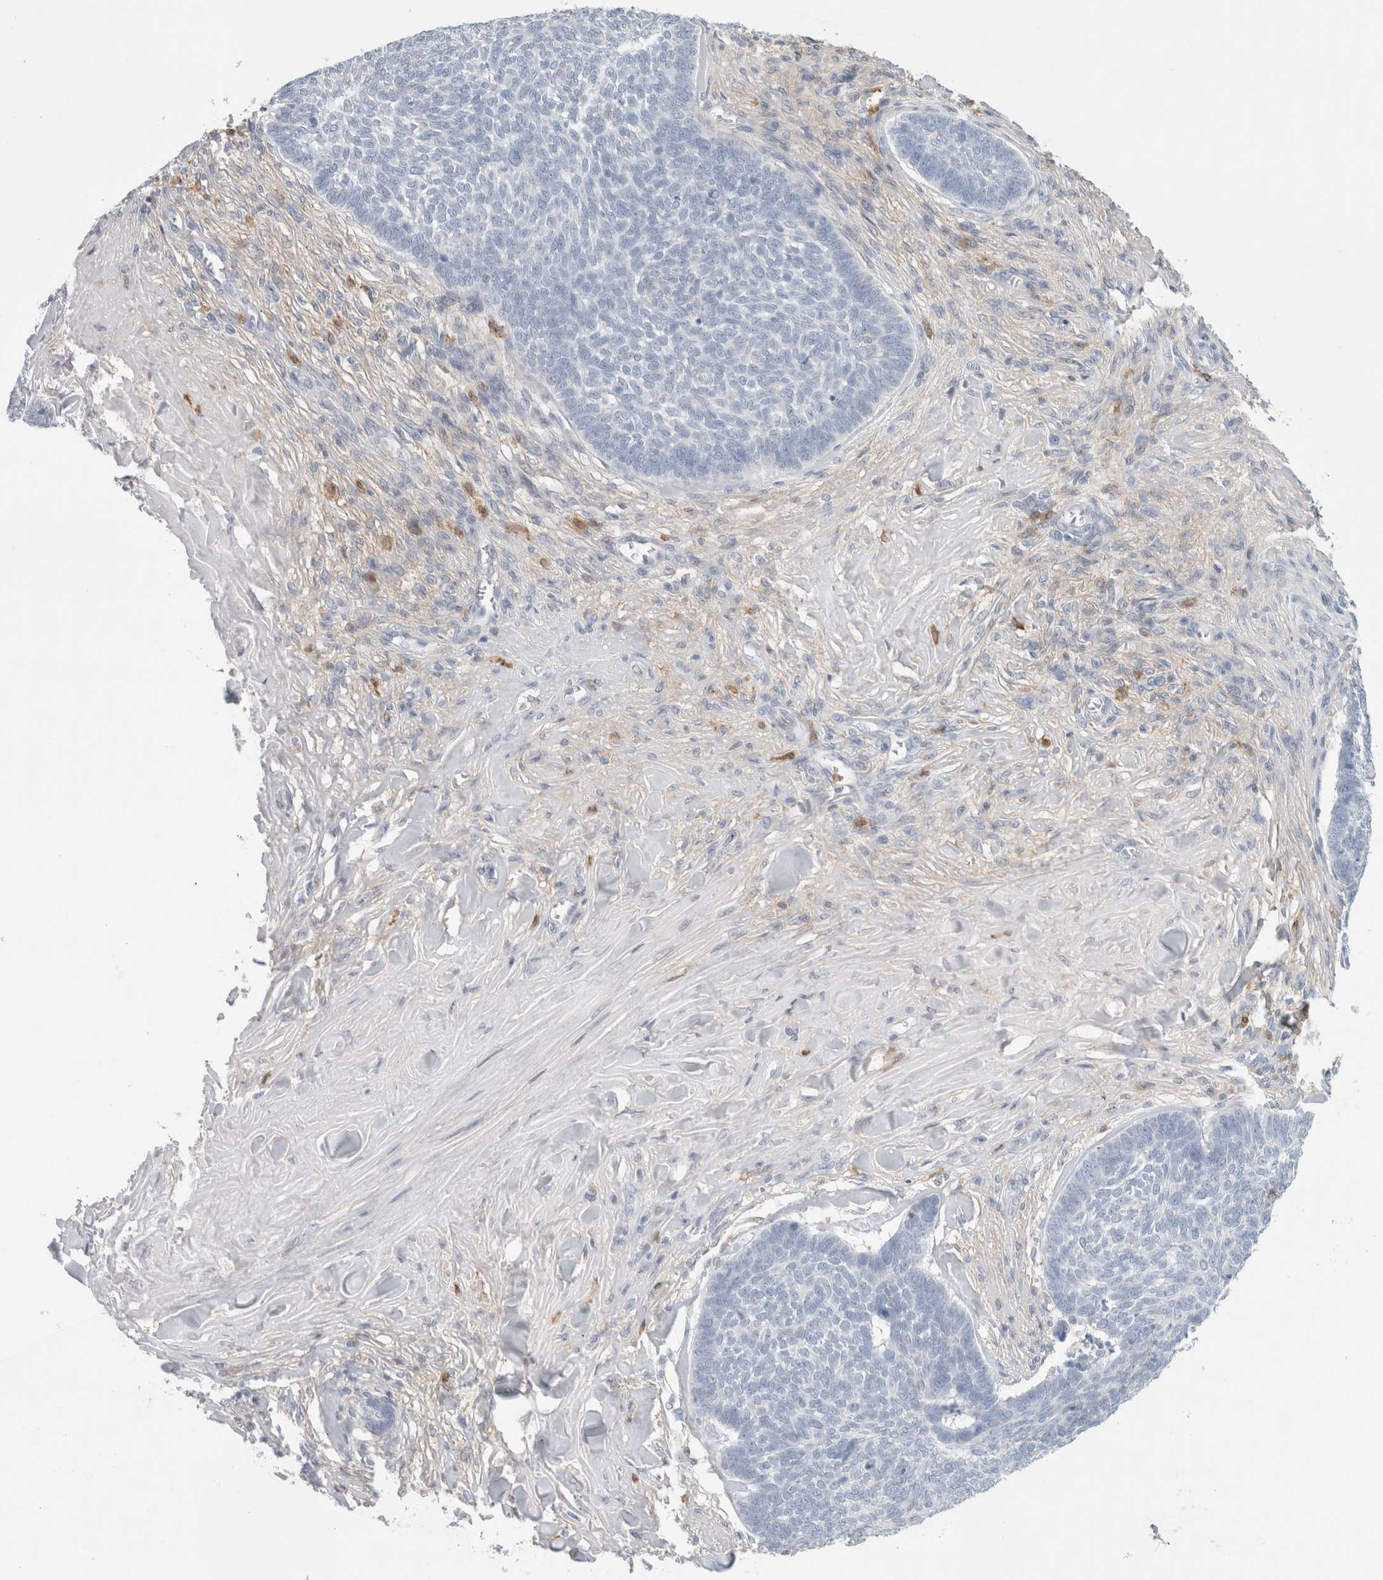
{"staining": {"intensity": "negative", "quantity": "none", "location": "none"}, "tissue": "skin cancer", "cell_type": "Tumor cells", "image_type": "cancer", "snomed": [{"axis": "morphology", "description": "Basal cell carcinoma"}, {"axis": "topography", "description": "Skin"}], "caption": "A micrograph of basal cell carcinoma (skin) stained for a protein shows no brown staining in tumor cells.", "gene": "P2RY2", "patient": {"sex": "male", "age": 84}}